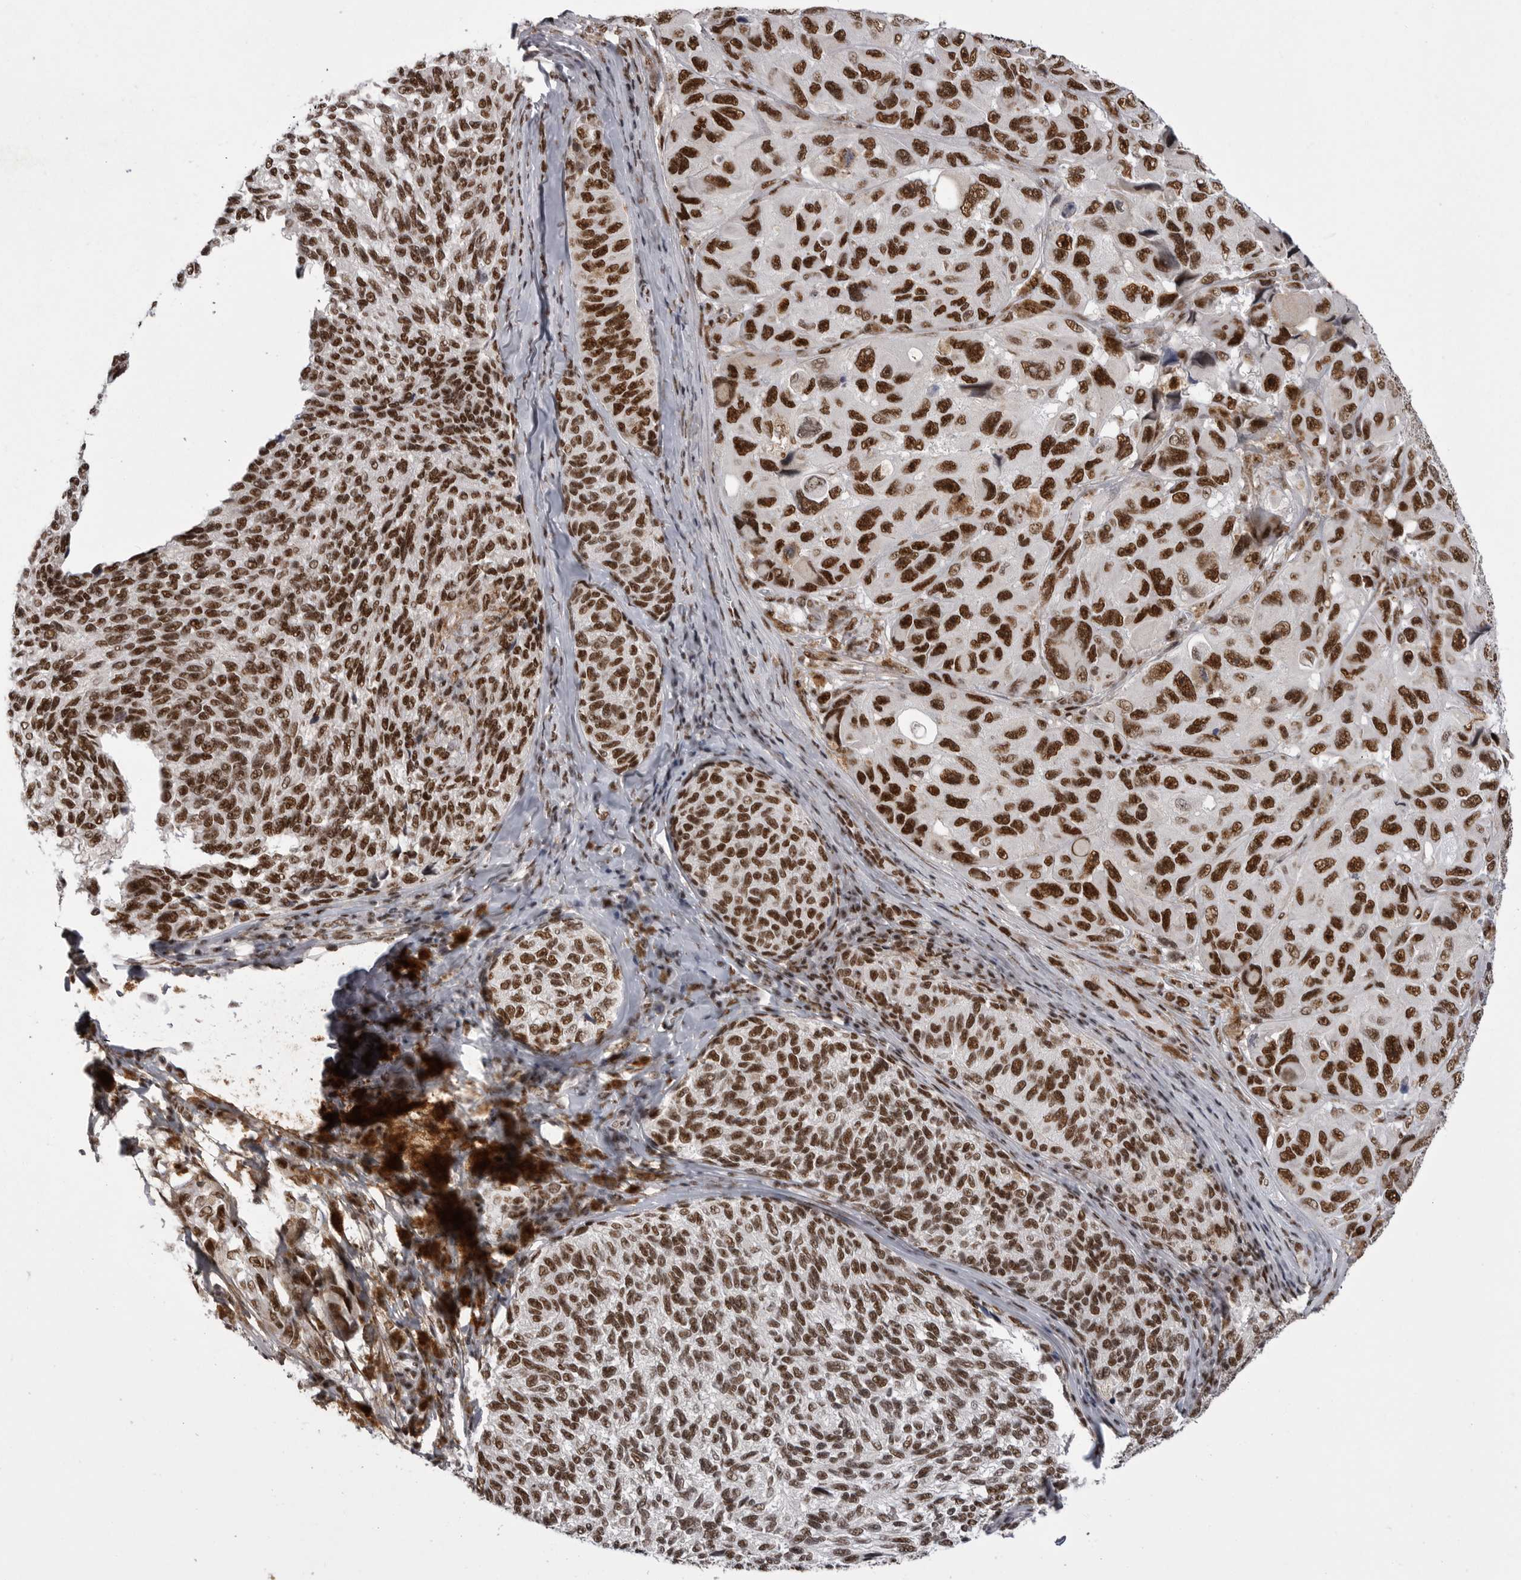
{"staining": {"intensity": "strong", "quantity": ">75%", "location": "nuclear"}, "tissue": "melanoma", "cell_type": "Tumor cells", "image_type": "cancer", "snomed": [{"axis": "morphology", "description": "Malignant melanoma, NOS"}, {"axis": "topography", "description": "Skin"}], "caption": "An image of melanoma stained for a protein shows strong nuclear brown staining in tumor cells. Using DAB (3,3'-diaminobenzidine) (brown) and hematoxylin (blue) stains, captured at high magnification using brightfield microscopy.", "gene": "PPP1R8", "patient": {"sex": "female", "age": 73}}